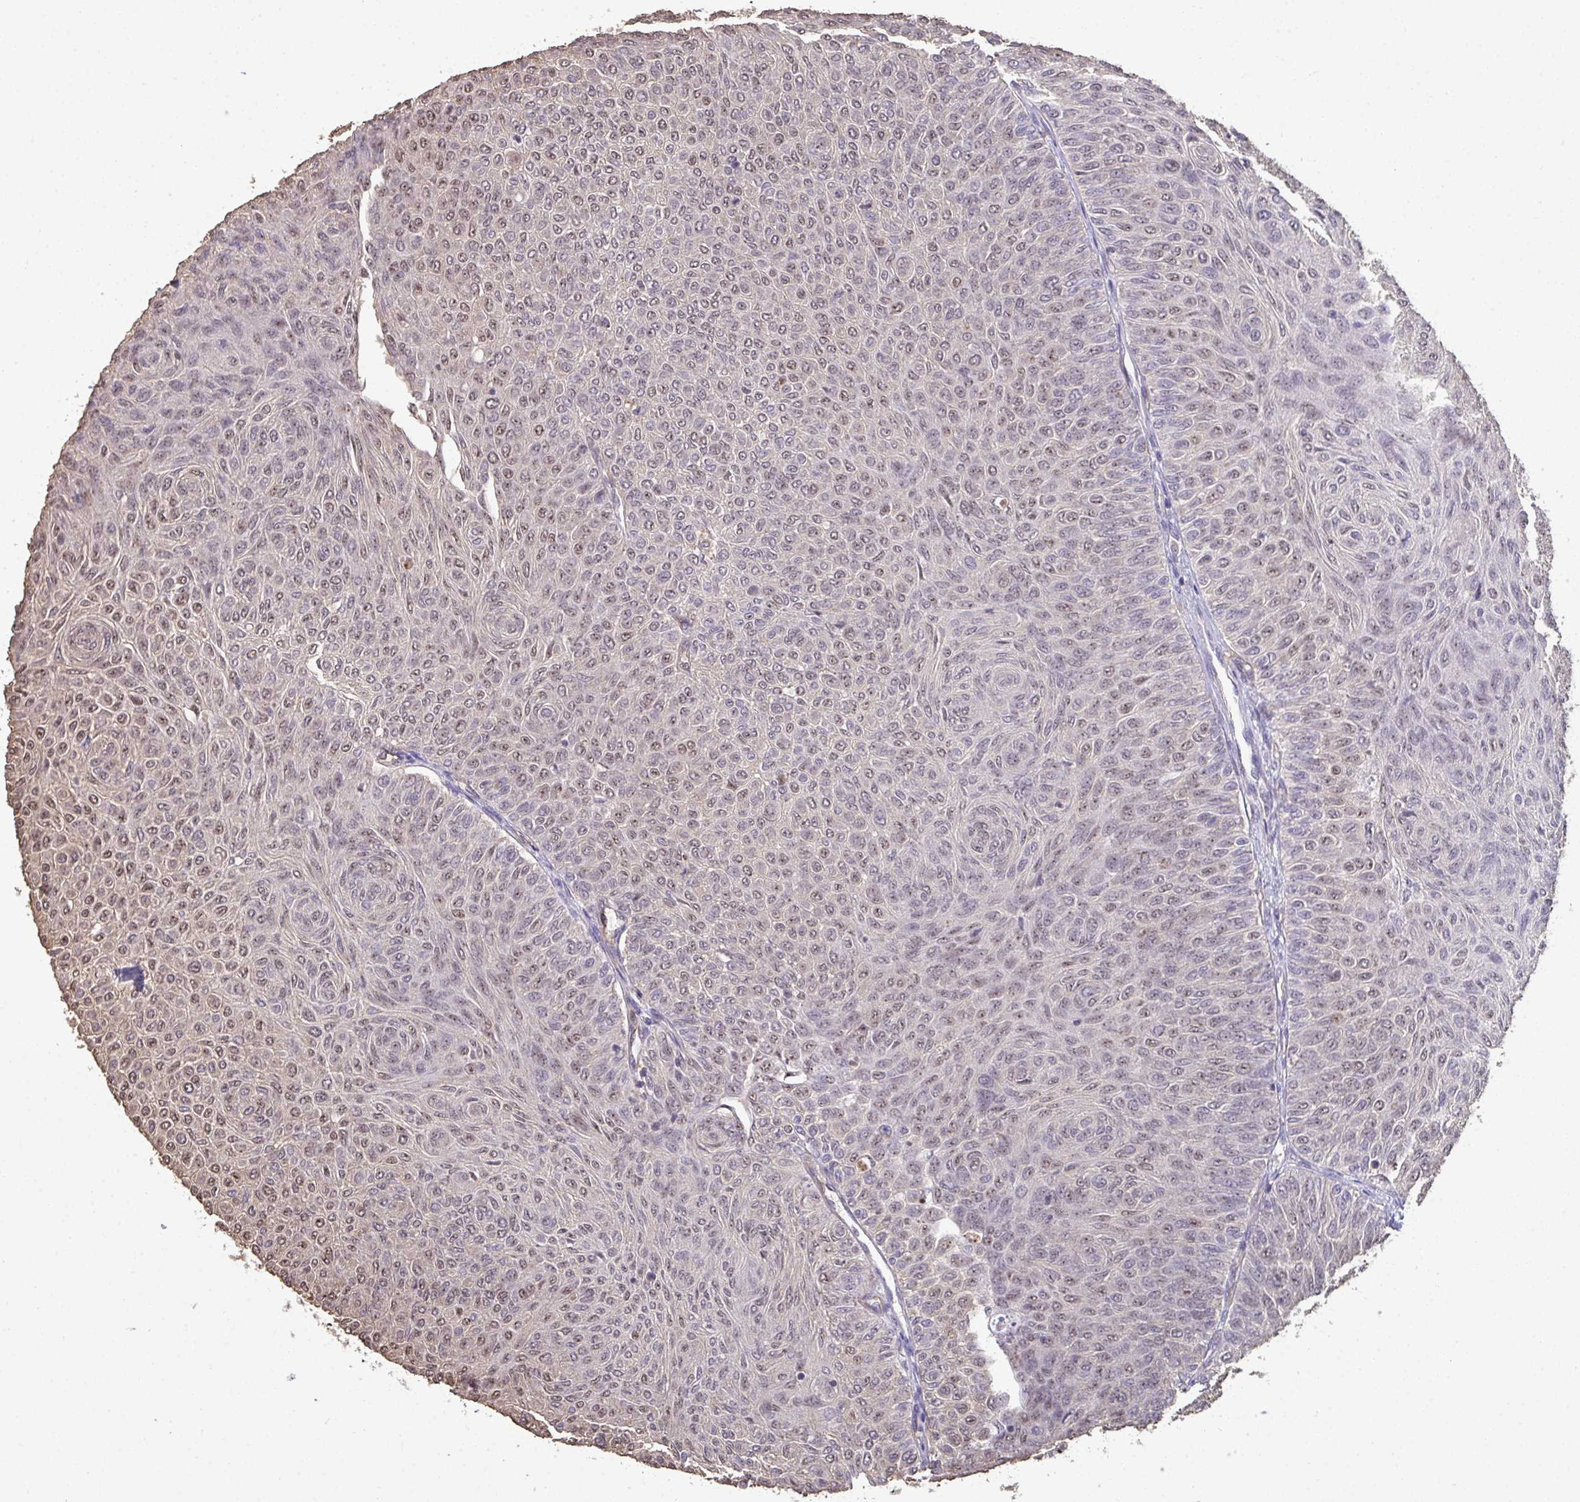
{"staining": {"intensity": "weak", "quantity": ">75%", "location": "nuclear"}, "tissue": "urothelial cancer", "cell_type": "Tumor cells", "image_type": "cancer", "snomed": [{"axis": "morphology", "description": "Urothelial carcinoma, Low grade"}, {"axis": "topography", "description": "Urinary bladder"}], "caption": "An image of human urothelial carcinoma (low-grade) stained for a protein displays weak nuclear brown staining in tumor cells.", "gene": "SENP3", "patient": {"sex": "male", "age": 78}}